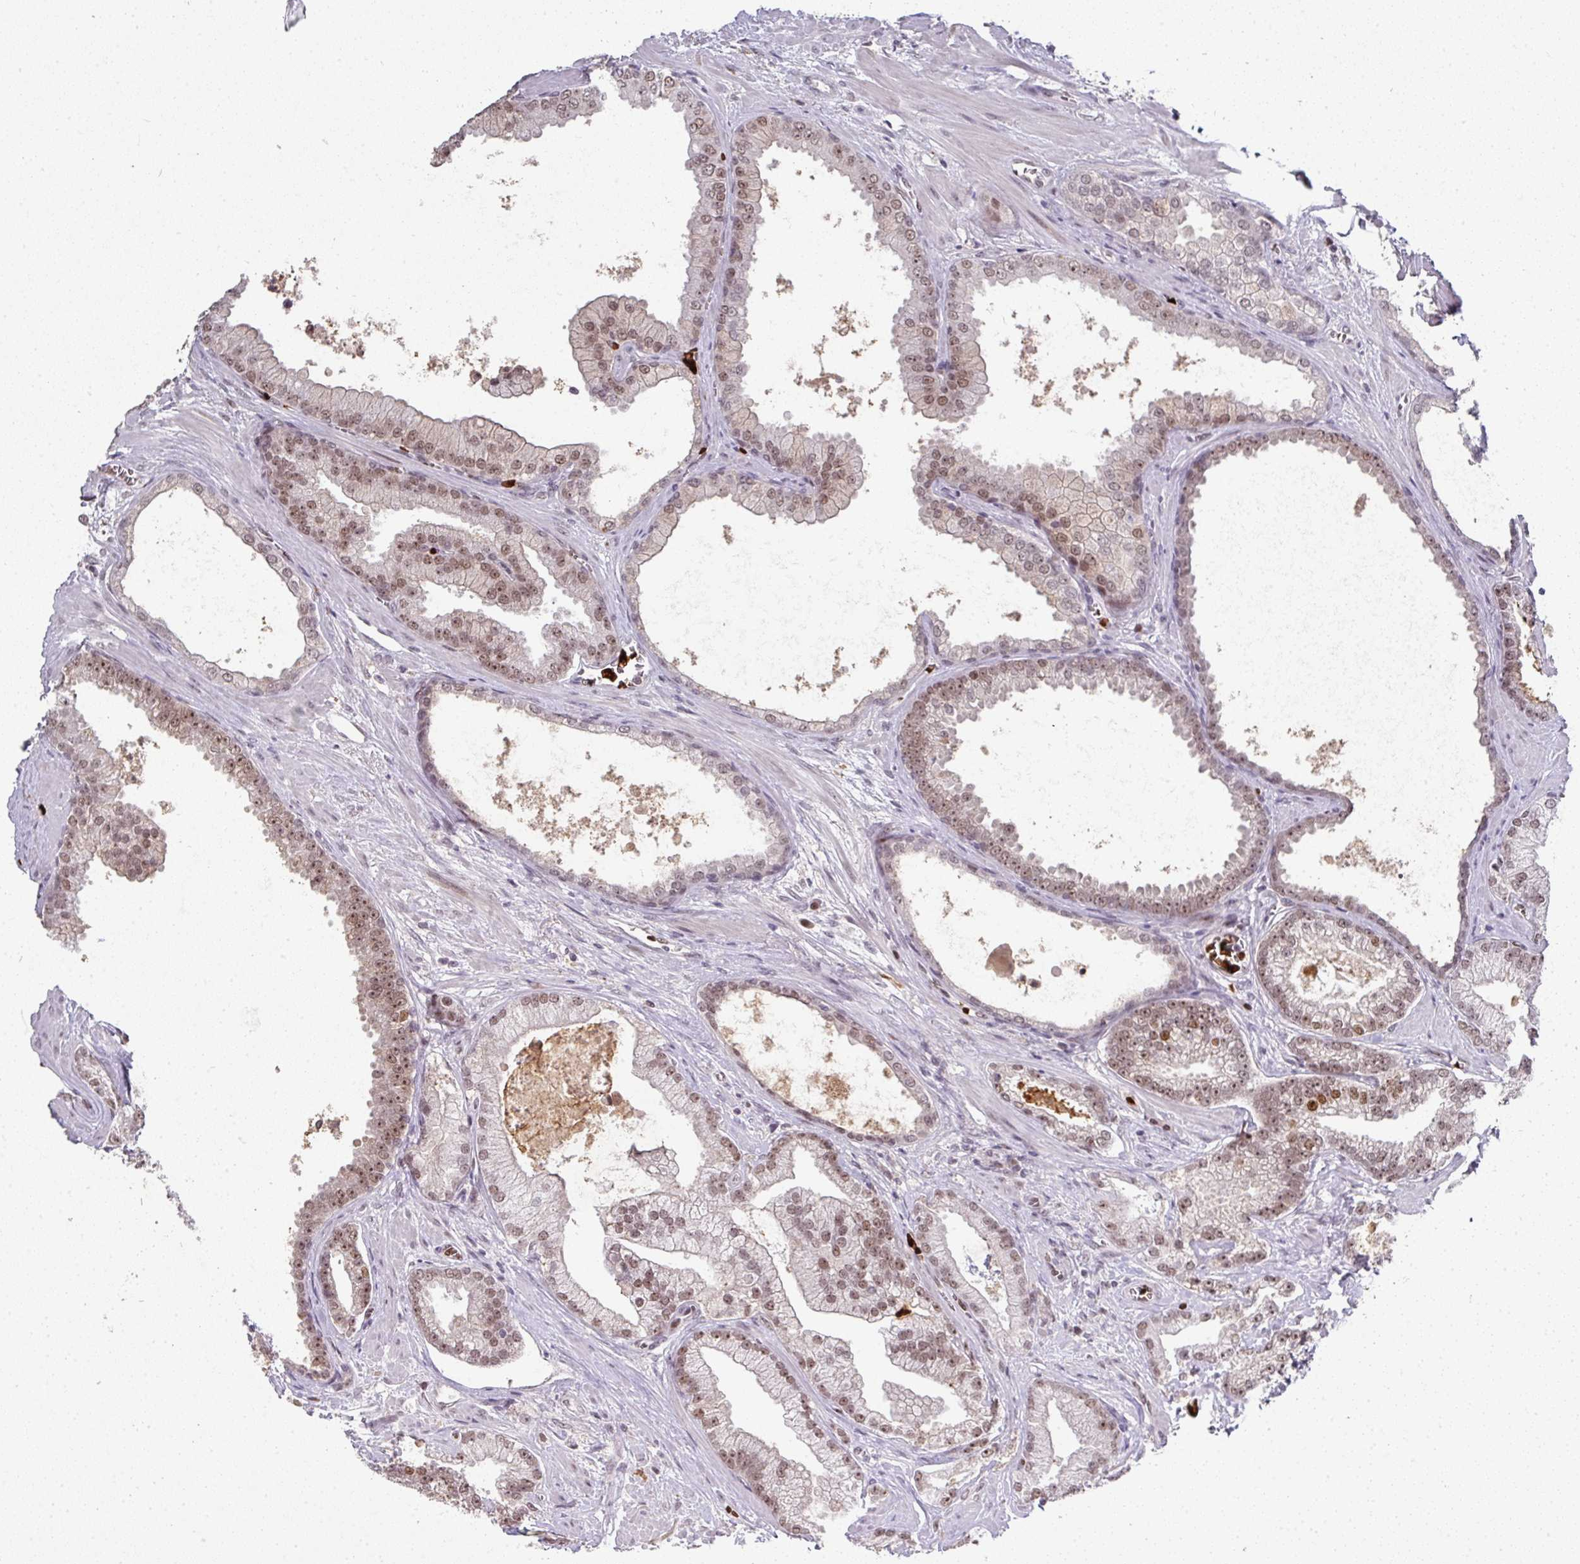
{"staining": {"intensity": "weak", "quantity": ">75%", "location": "nuclear"}, "tissue": "prostate cancer", "cell_type": "Tumor cells", "image_type": "cancer", "snomed": [{"axis": "morphology", "description": "Adenocarcinoma, High grade"}, {"axis": "topography", "description": "Prostate"}], "caption": "Prostate cancer stained with immunohistochemistry (IHC) exhibits weak nuclear positivity in approximately >75% of tumor cells. (IHC, brightfield microscopy, high magnification).", "gene": "NEIL1", "patient": {"sex": "male", "age": 68}}